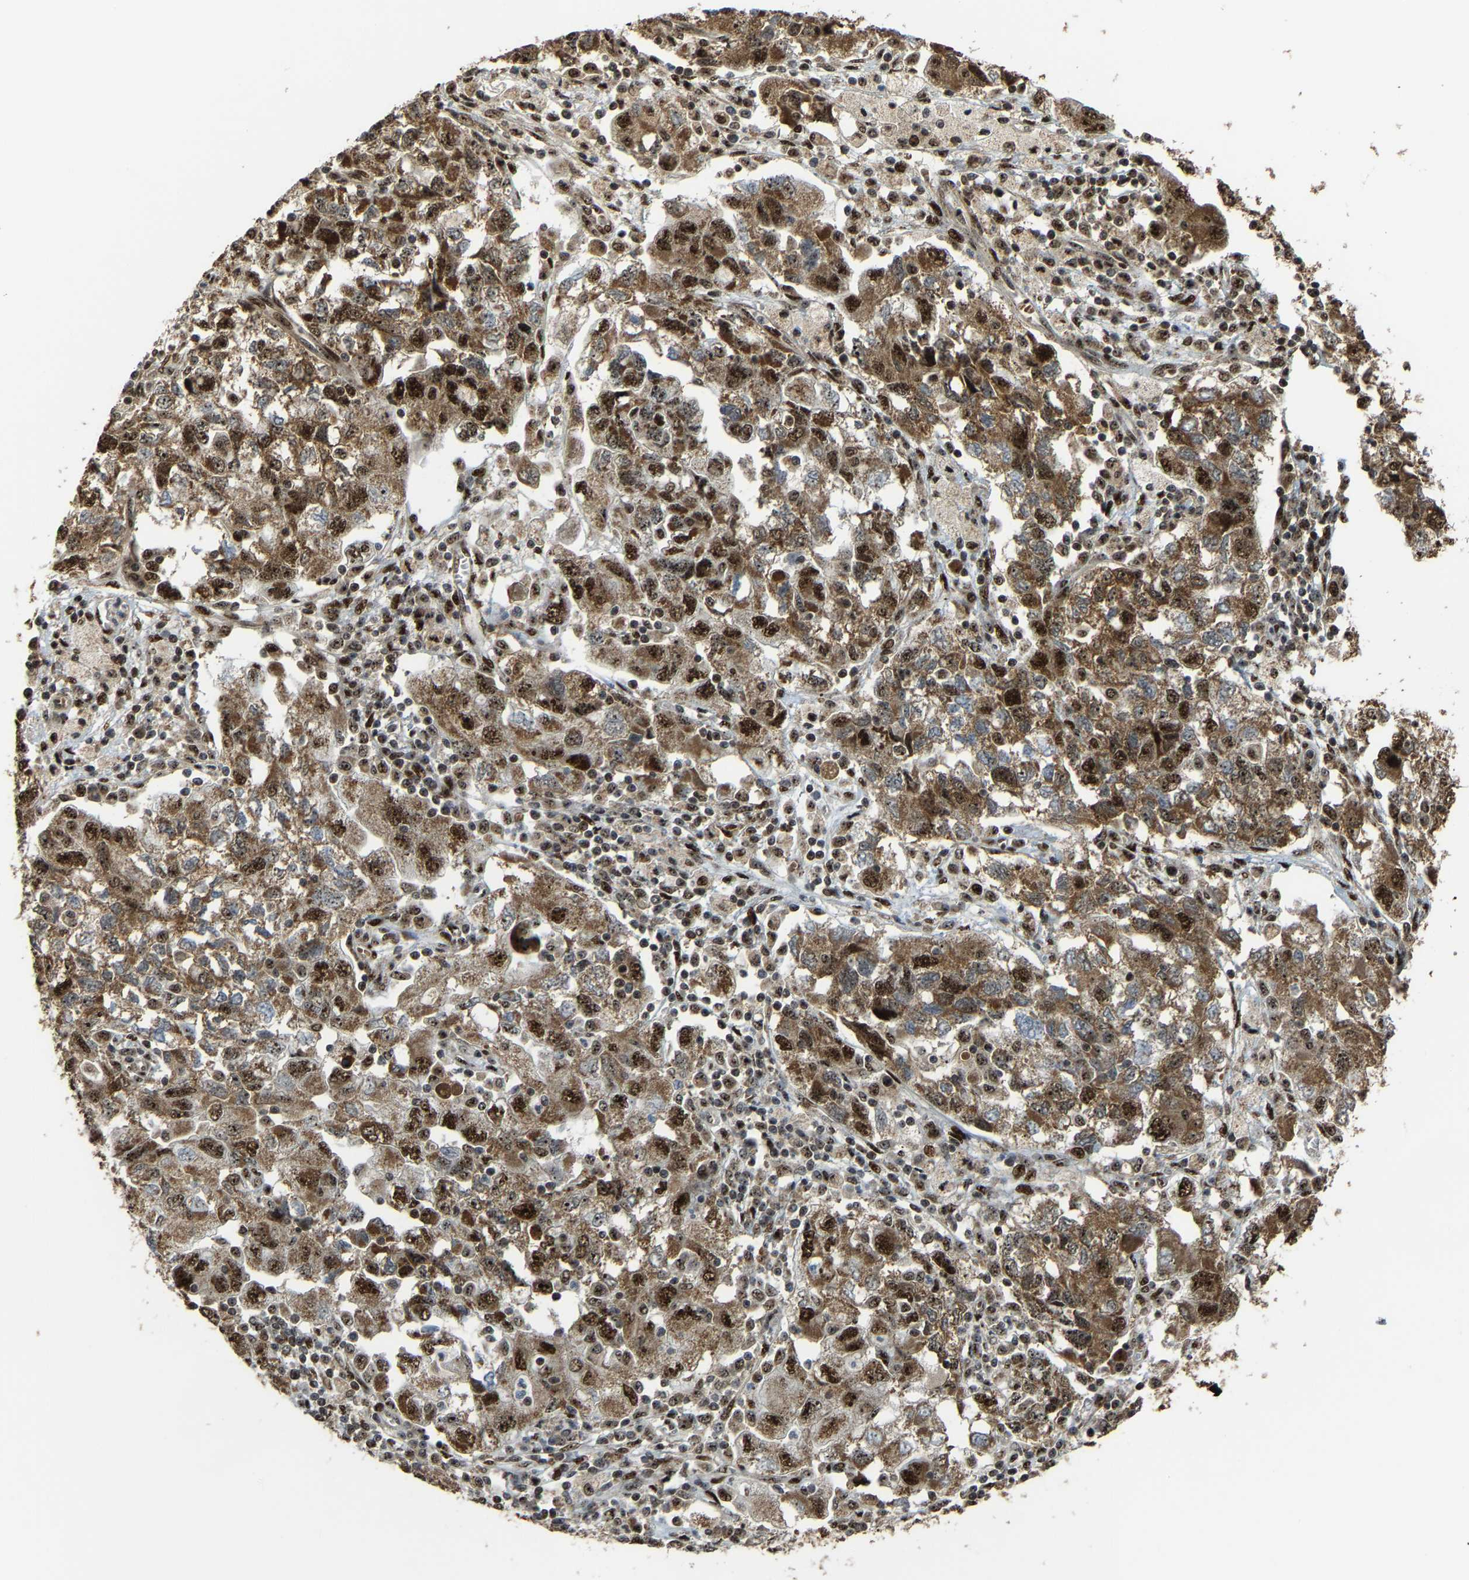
{"staining": {"intensity": "strong", "quantity": ">75%", "location": "cytoplasmic/membranous,nuclear"}, "tissue": "ovarian cancer", "cell_type": "Tumor cells", "image_type": "cancer", "snomed": [{"axis": "morphology", "description": "Carcinoma, NOS"}, {"axis": "morphology", "description": "Cystadenocarcinoma, serous, NOS"}, {"axis": "topography", "description": "Ovary"}], "caption": "Human serous cystadenocarcinoma (ovarian) stained for a protein (brown) exhibits strong cytoplasmic/membranous and nuclear positive positivity in approximately >75% of tumor cells.", "gene": "ZNF687", "patient": {"sex": "female", "age": 69}}